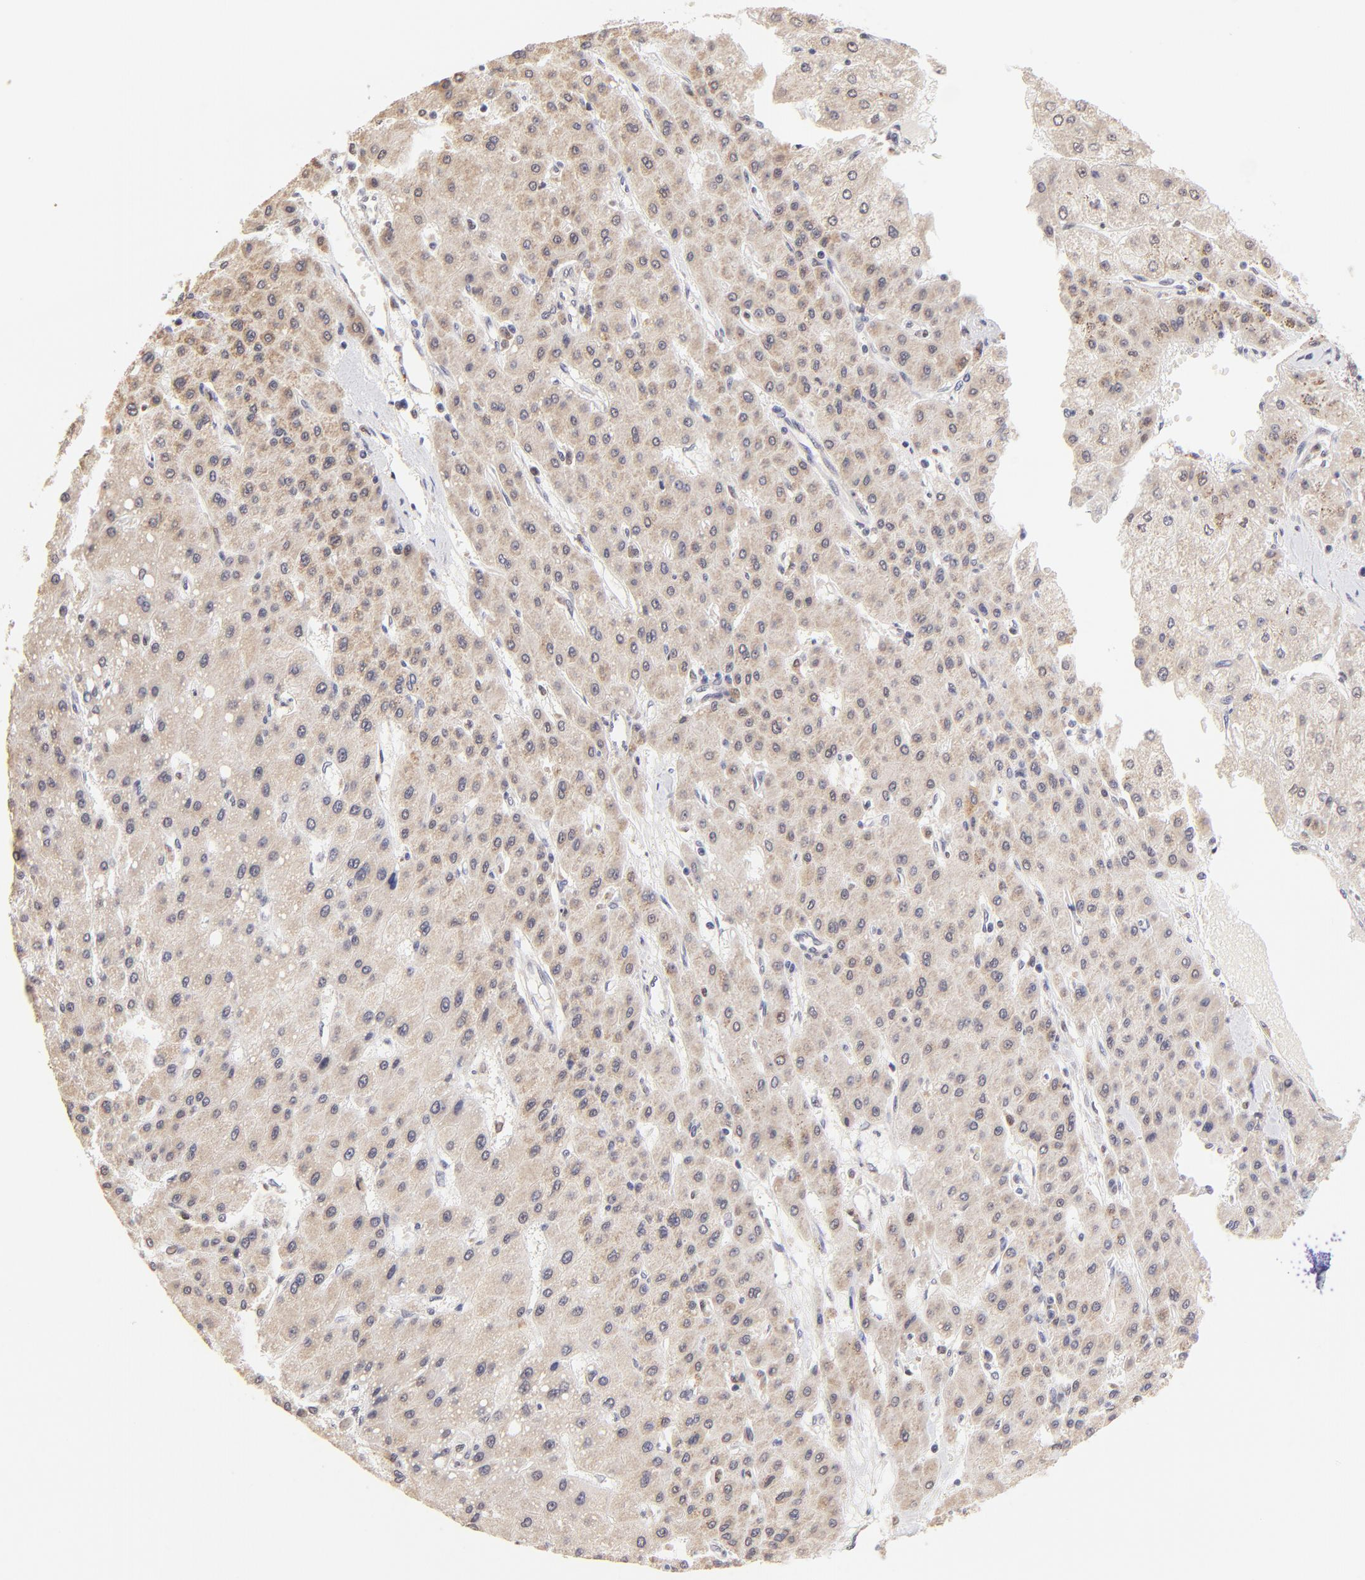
{"staining": {"intensity": "weak", "quantity": ">75%", "location": "cytoplasmic/membranous"}, "tissue": "liver cancer", "cell_type": "Tumor cells", "image_type": "cancer", "snomed": [{"axis": "morphology", "description": "Carcinoma, Hepatocellular, NOS"}, {"axis": "topography", "description": "Liver"}], "caption": "The photomicrograph exhibits staining of liver cancer (hepatocellular carcinoma), revealing weak cytoplasmic/membranous protein positivity (brown color) within tumor cells.", "gene": "ZNF670", "patient": {"sex": "female", "age": 52}}